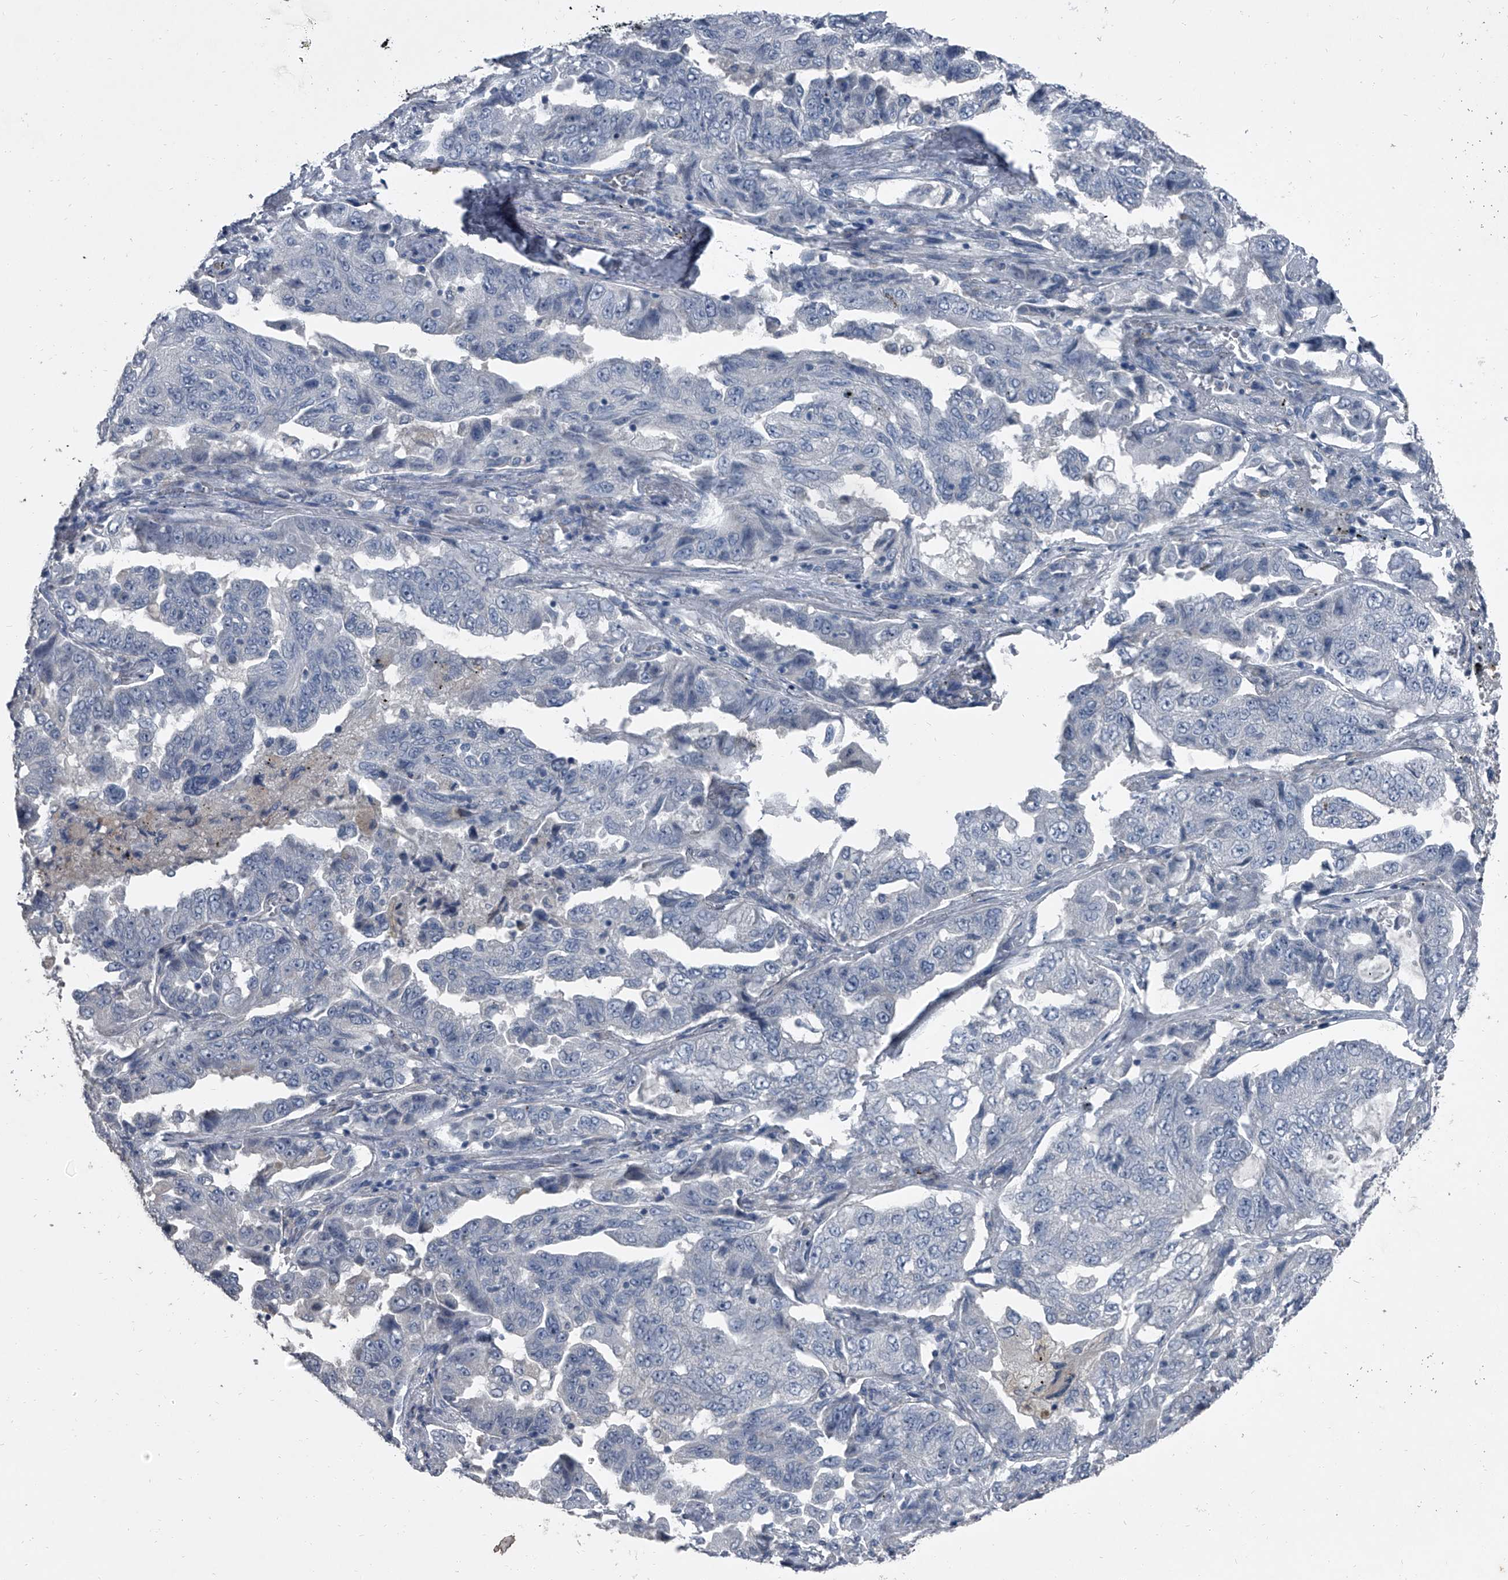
{"staining": {"intensity": "negative", "quantity": "none", "location": "none"}, "tissue": "lung cancer", "cell_type": "Tumor cells", "image_type": "cancer", "snomed": [{"axis": "morphology", "description": "Adenocarcinoma, NOS"}, {"axis": "topography", "description": "Lung"}], "caption": "An IHC image of lung cancer (adenocarcinoma) is shown. There is no staining in tumor cells of lung cancer (adenocarcinoma).", "gene": "HEPHL1", "patient": {"sex": "female", "age": 51}}